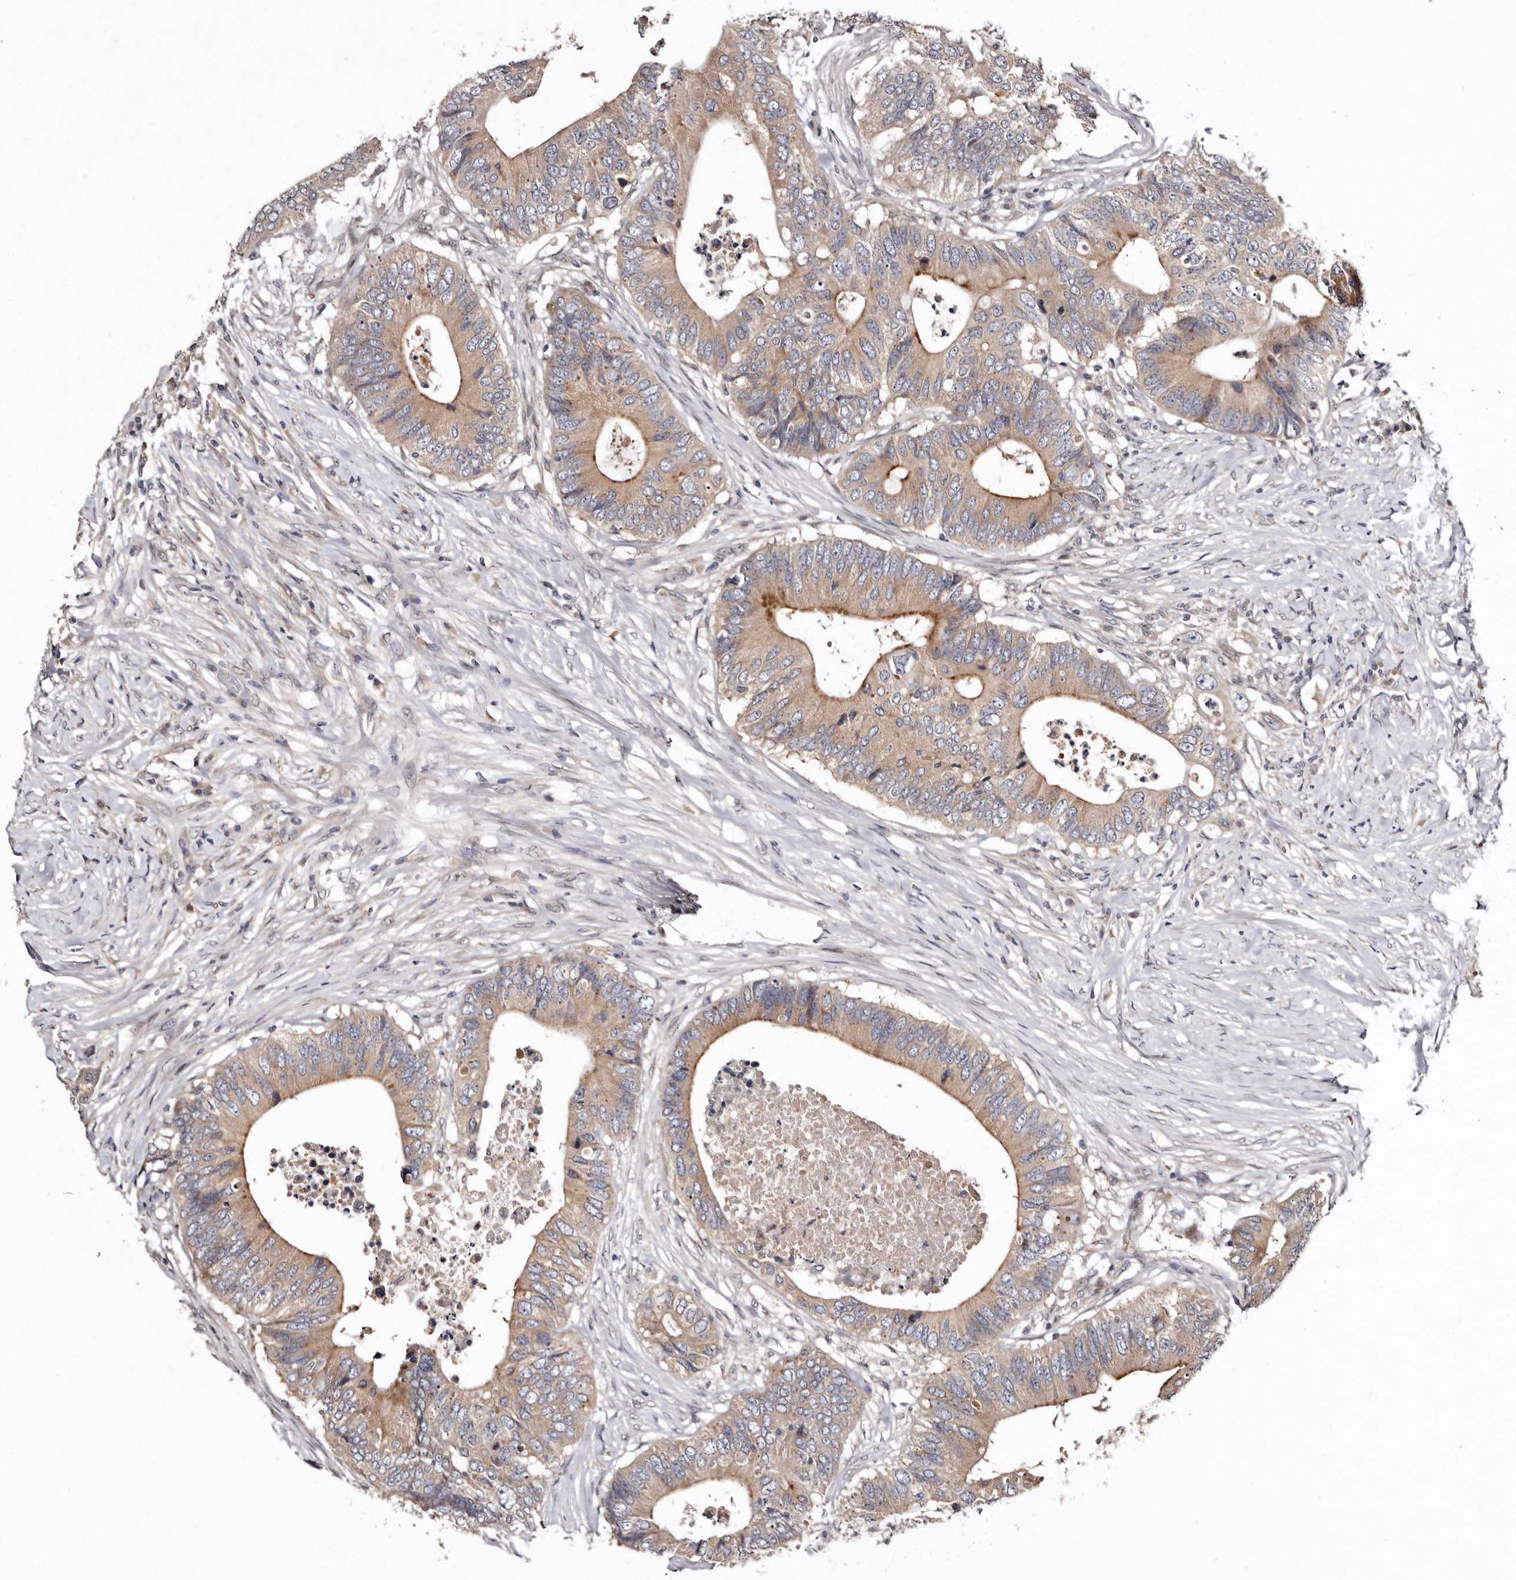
{"staining": {"intensity": "moderate", "quantity": ">75%", "location": "cytoplasmic/membranous"}, "tissue": "colorectal cancer", "cell_type": "Tumor cells", "image_type": "cancer", "snomed": [{"axis": "morphology", "description": "Adenocarcinoma, NOS"}, {"axis": "topography", "description": "Colon"}], "caption": "An image showing moderate cytoplasmic/membranous expression in approximately >75% of tumor cells in adenocarcinoma (colorectal), as visualized by brown immunohistochemical staining.", "gene": "FAM91A1", "patient": {"sex": "male", "age": 71}}